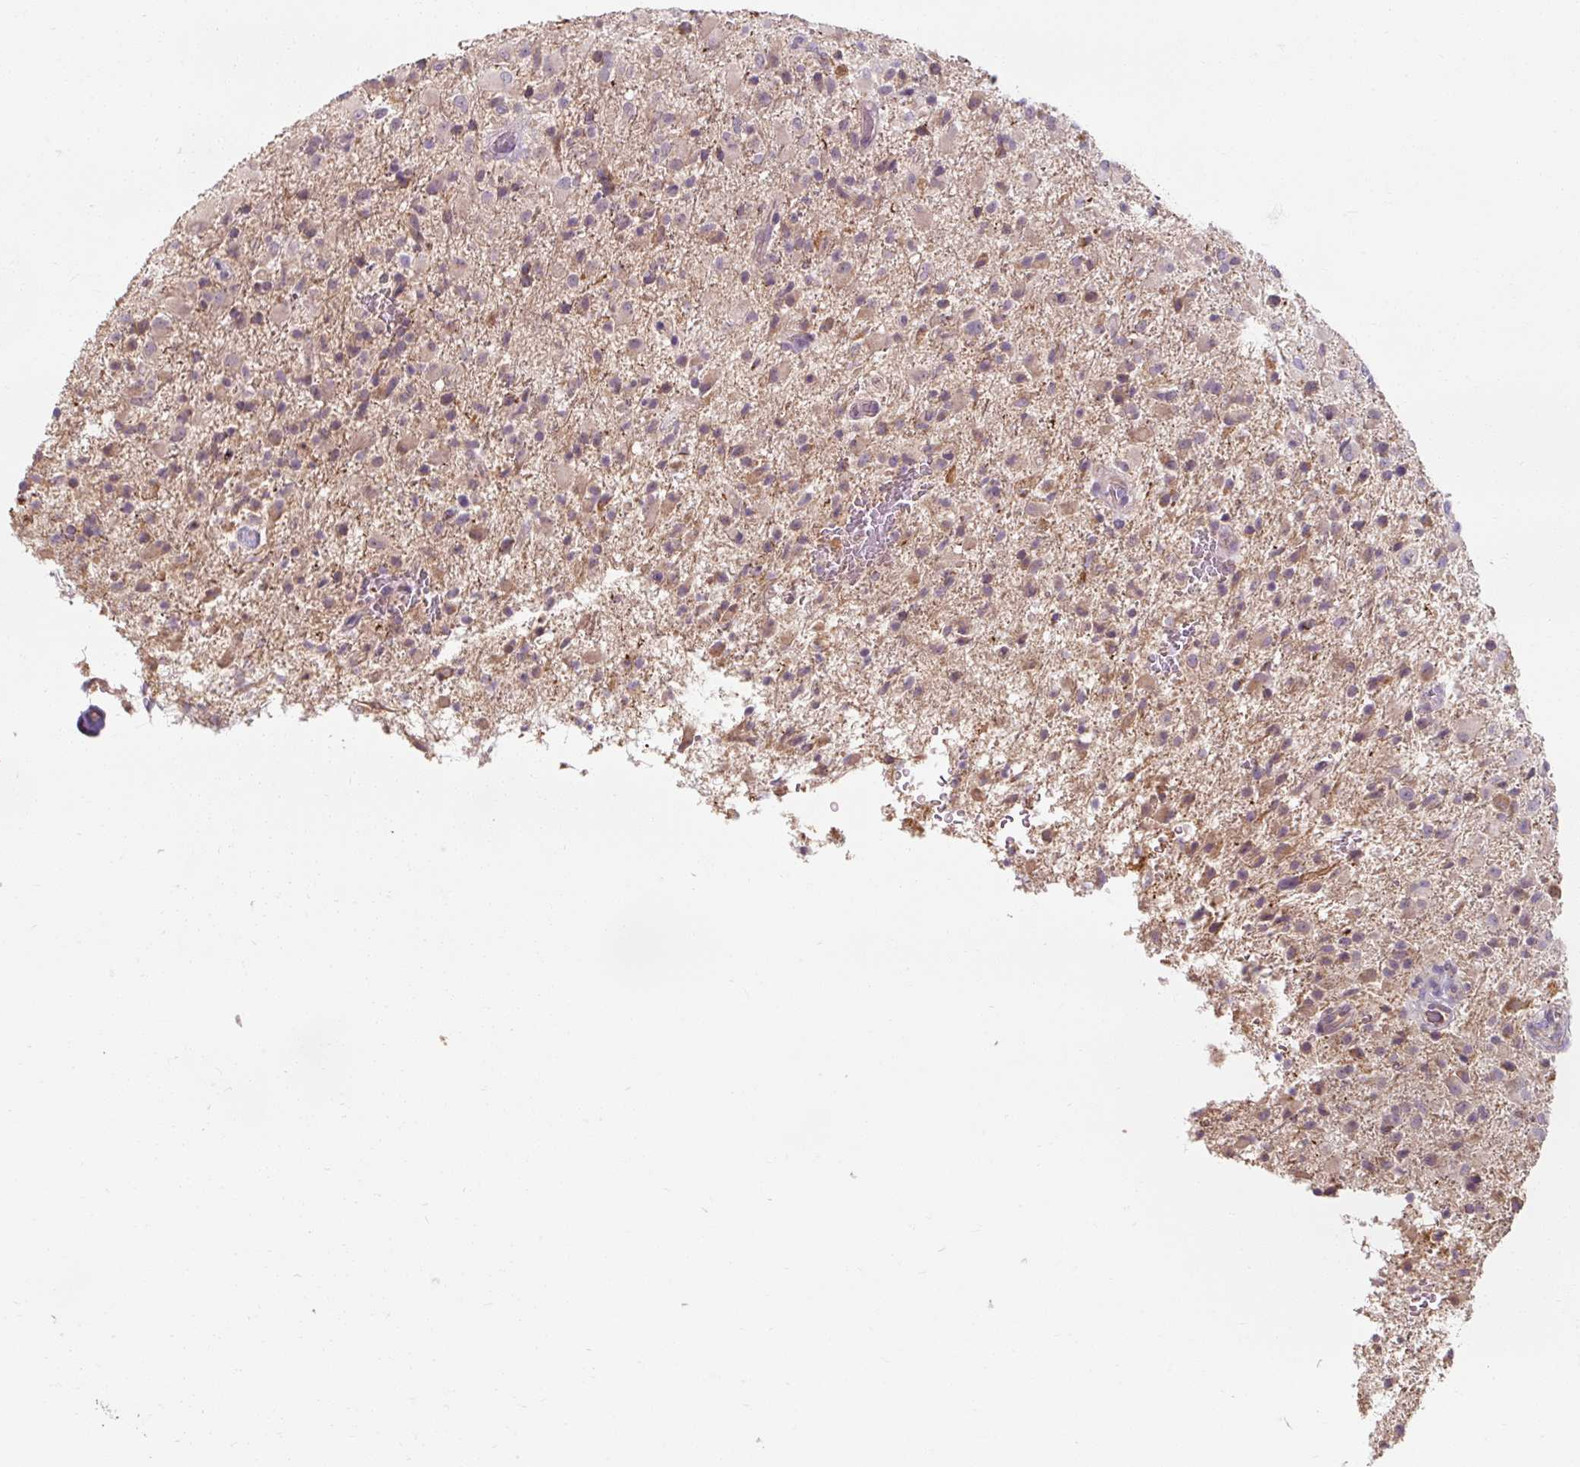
{"staining": {"intensity": "negative", "quantity": "none", "location": "none"}, "tissue": "glioma", "cell_type": "Tumor cells", "image_type": "cancer", "snomed": [{"axis": "morphology", "description": "Glioma, malignant, Low grade"}, {"axis": "topography", "description": "Brain"}], "caption": "Photomicrograph shows no significant protein staining in tumor cells of malignant glioma (low-grade). (IHC, brightfield microscopy, high magnification).", "gene": "TSEN54", "patient": {"sex": "male", "age": 65}}